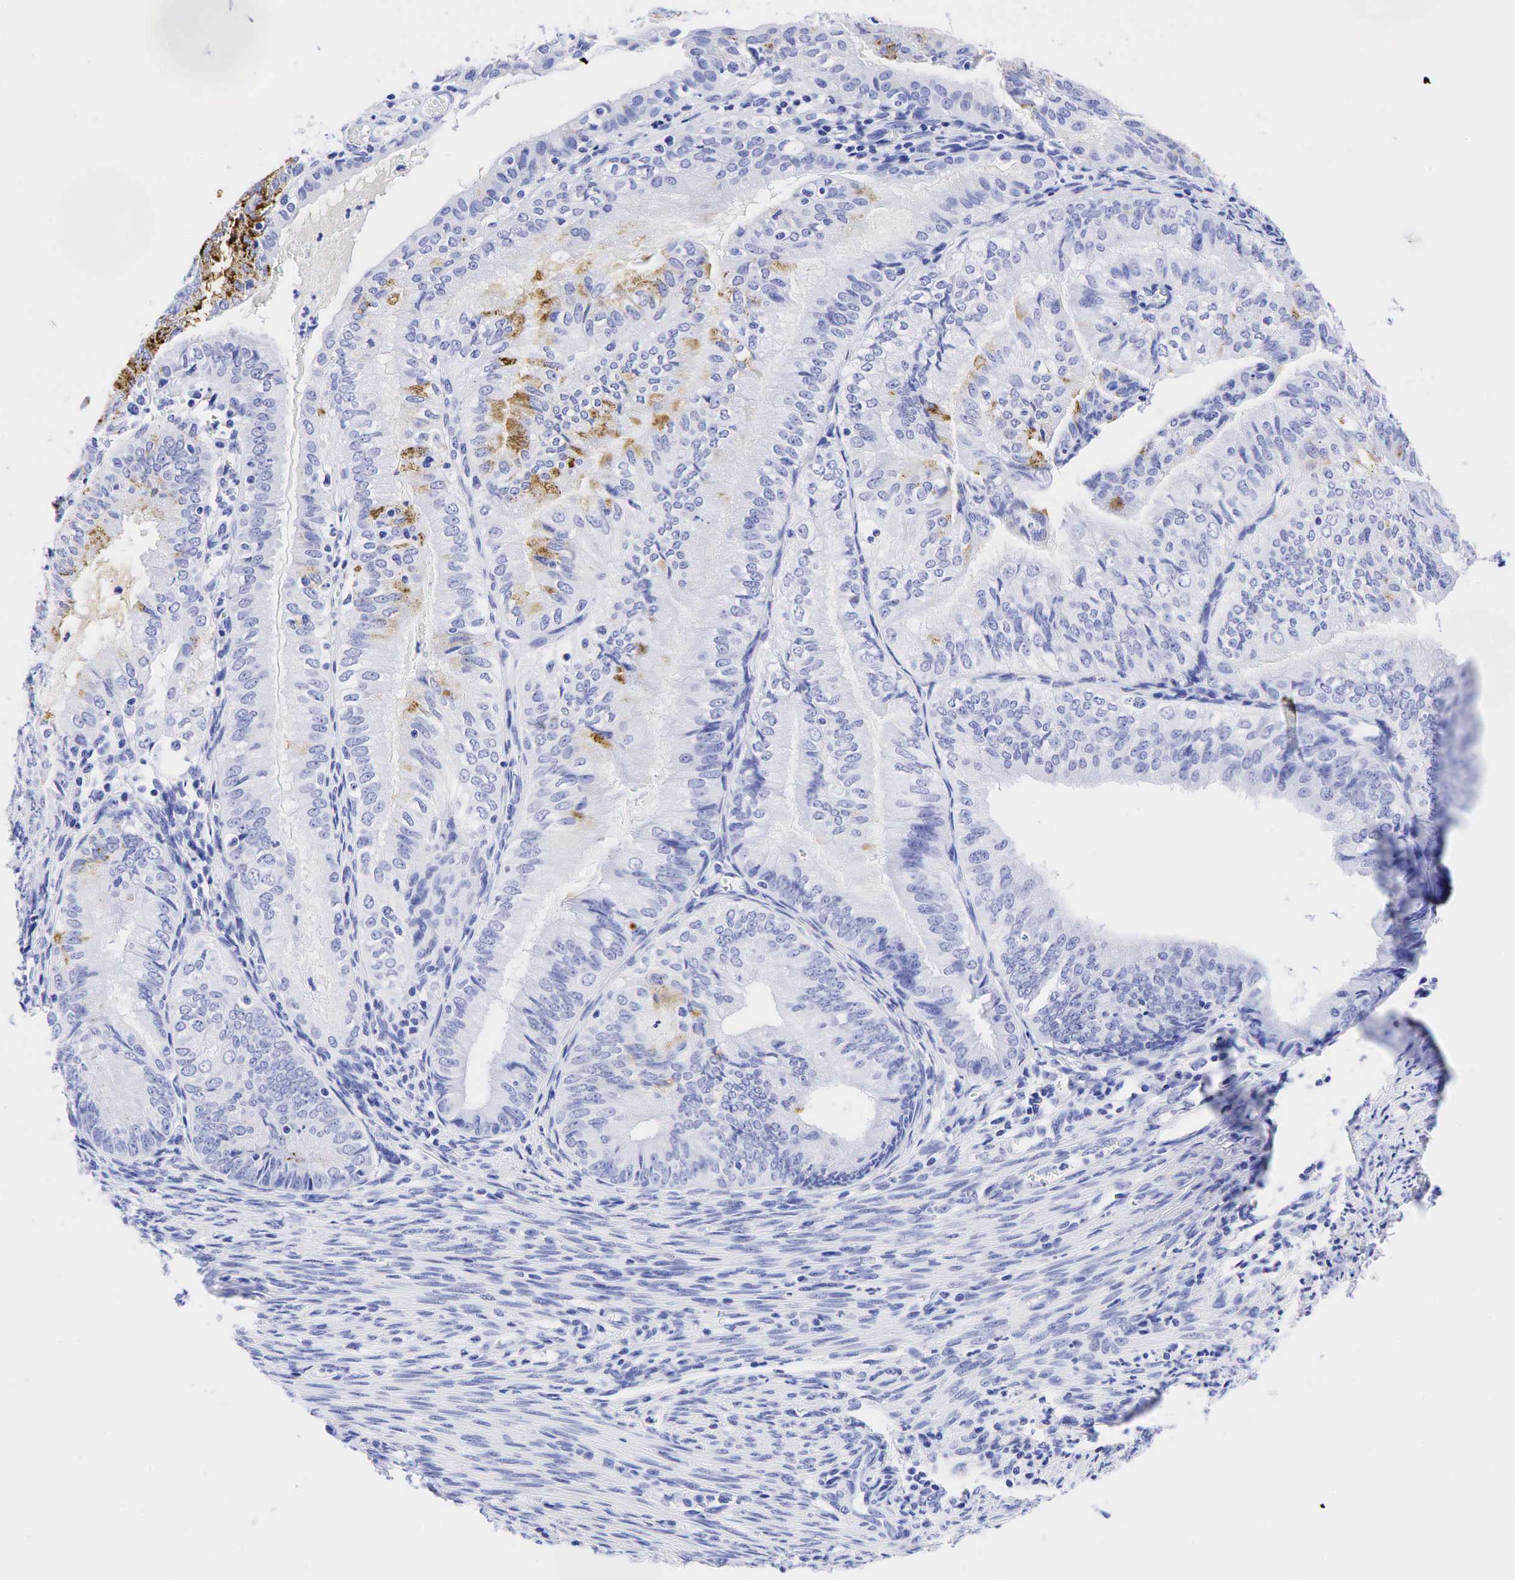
{"staining": {"intensity": "strong", "quantity": "<25%", "location": "cytoplasmic/membranous"}, "tissue": "endometrial cancer", "cell_type": "Tumor cells", "image_type": "cancer", "snomed": [{"axis": "morphology", "description": "Adenocarcinoma, NOS"}, {"axis": "topography", "description": "Endometrium"}], "caption": "Strong cytoplasmic/membranous protein staining is identified in about <25% of tumor cells in endometrial adenocarcinoma. Nuclei are stained in blue.", "gene": "CHGA", "patient": {"sex": "female", "age": 66}}